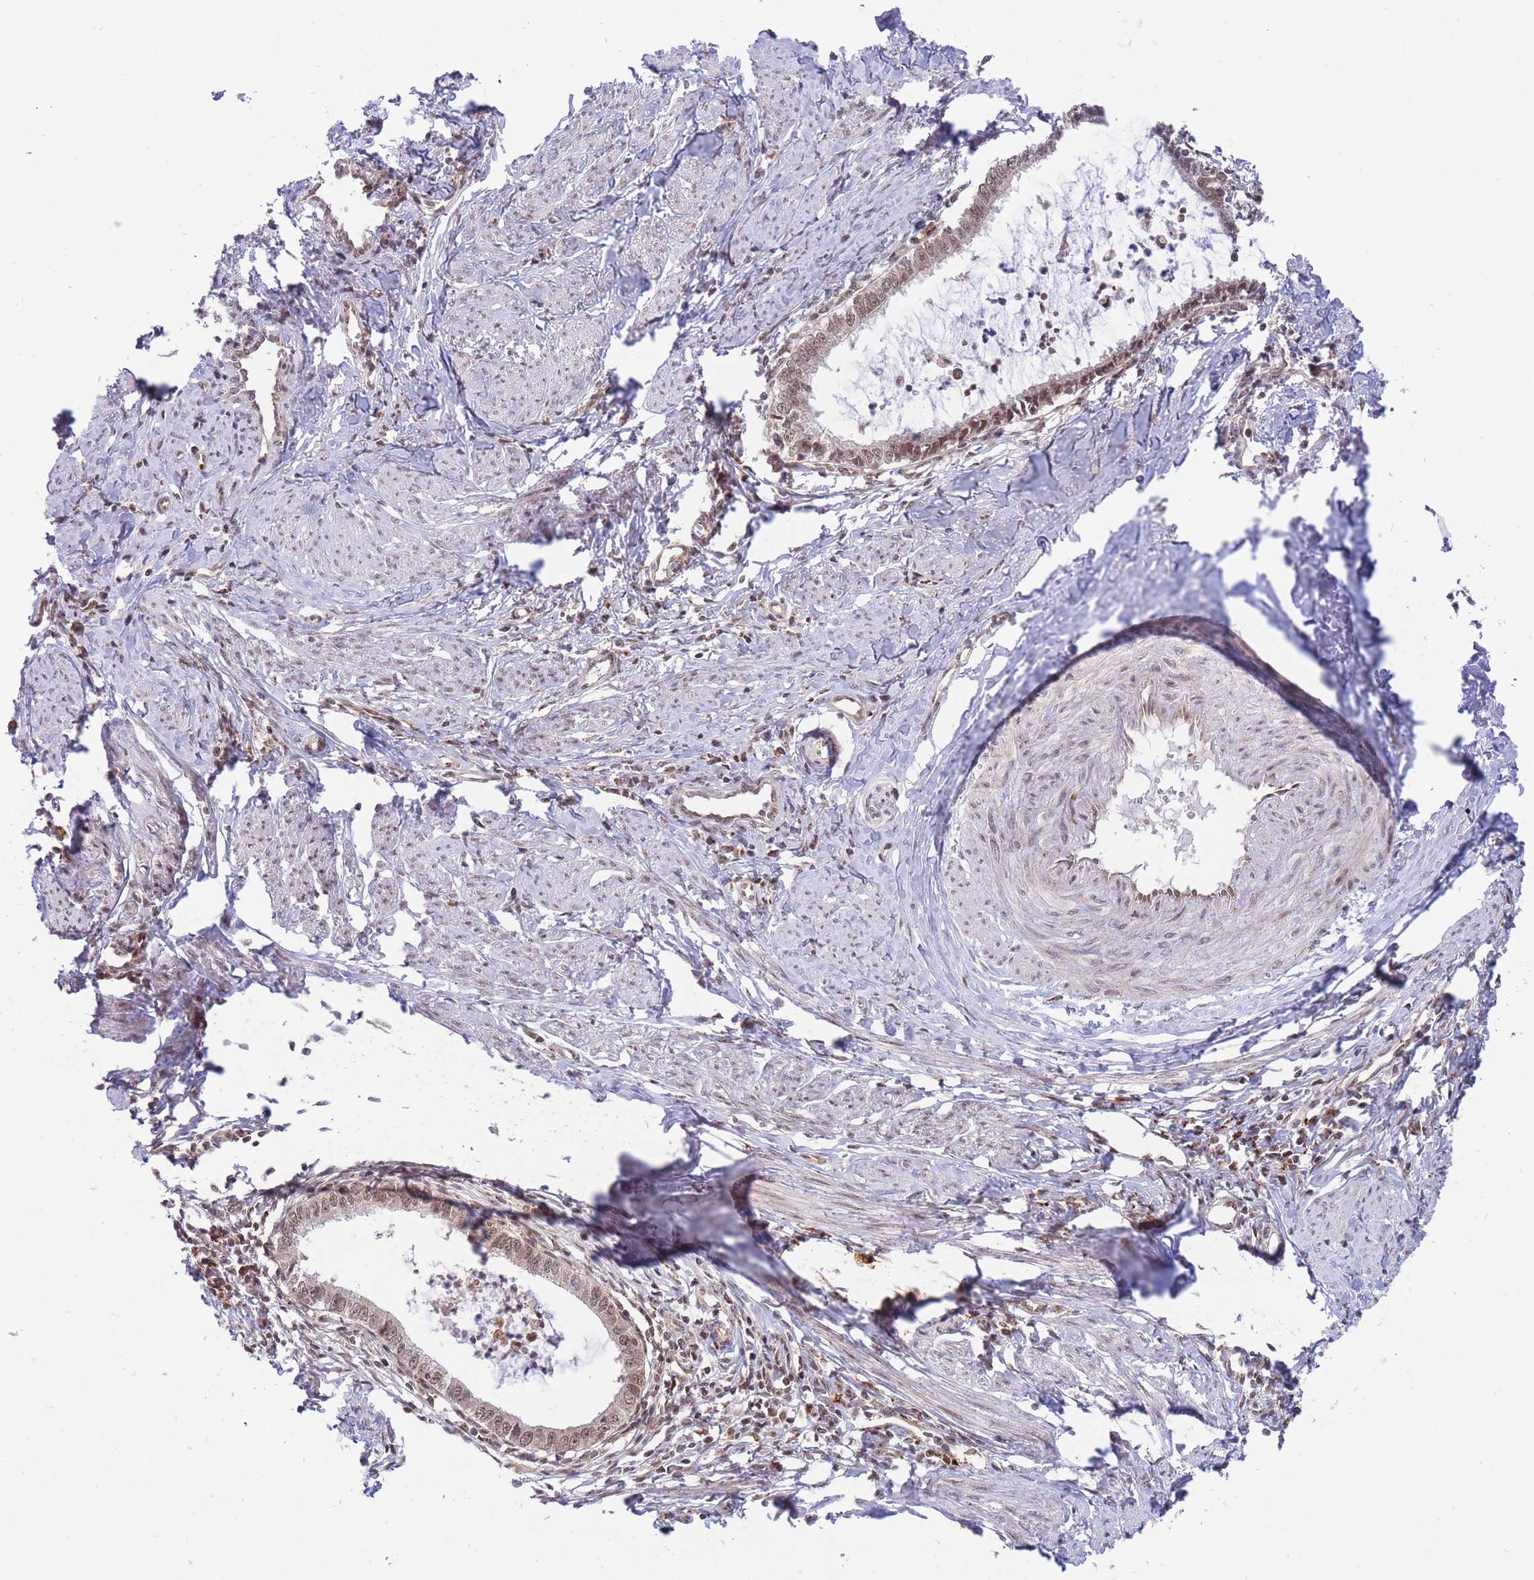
{"staining": {"intensity": "moderate", "quantity": ">75%", "location": "nuclear"}, "tissue": "cervical cancer", "cell_type": "Tumor cells", "image_type": "cancer", "snomed": [{"axis": "morphology", "description": "Adenocarcinoma, NOS"}, {"axis": "topography", "description": "Cervix"}], "caption": "A medium amount of moderate nuclear expression is seen in approximately >75% of tumor cells in adenocarcinoma (cervical) tissue. (DAB (3,3'-diaminobenzidine) IHC with brightfield microscopy, high magnification).", "gene": "BOD1L1", "patient": {"sex": "female", "age": 36}}